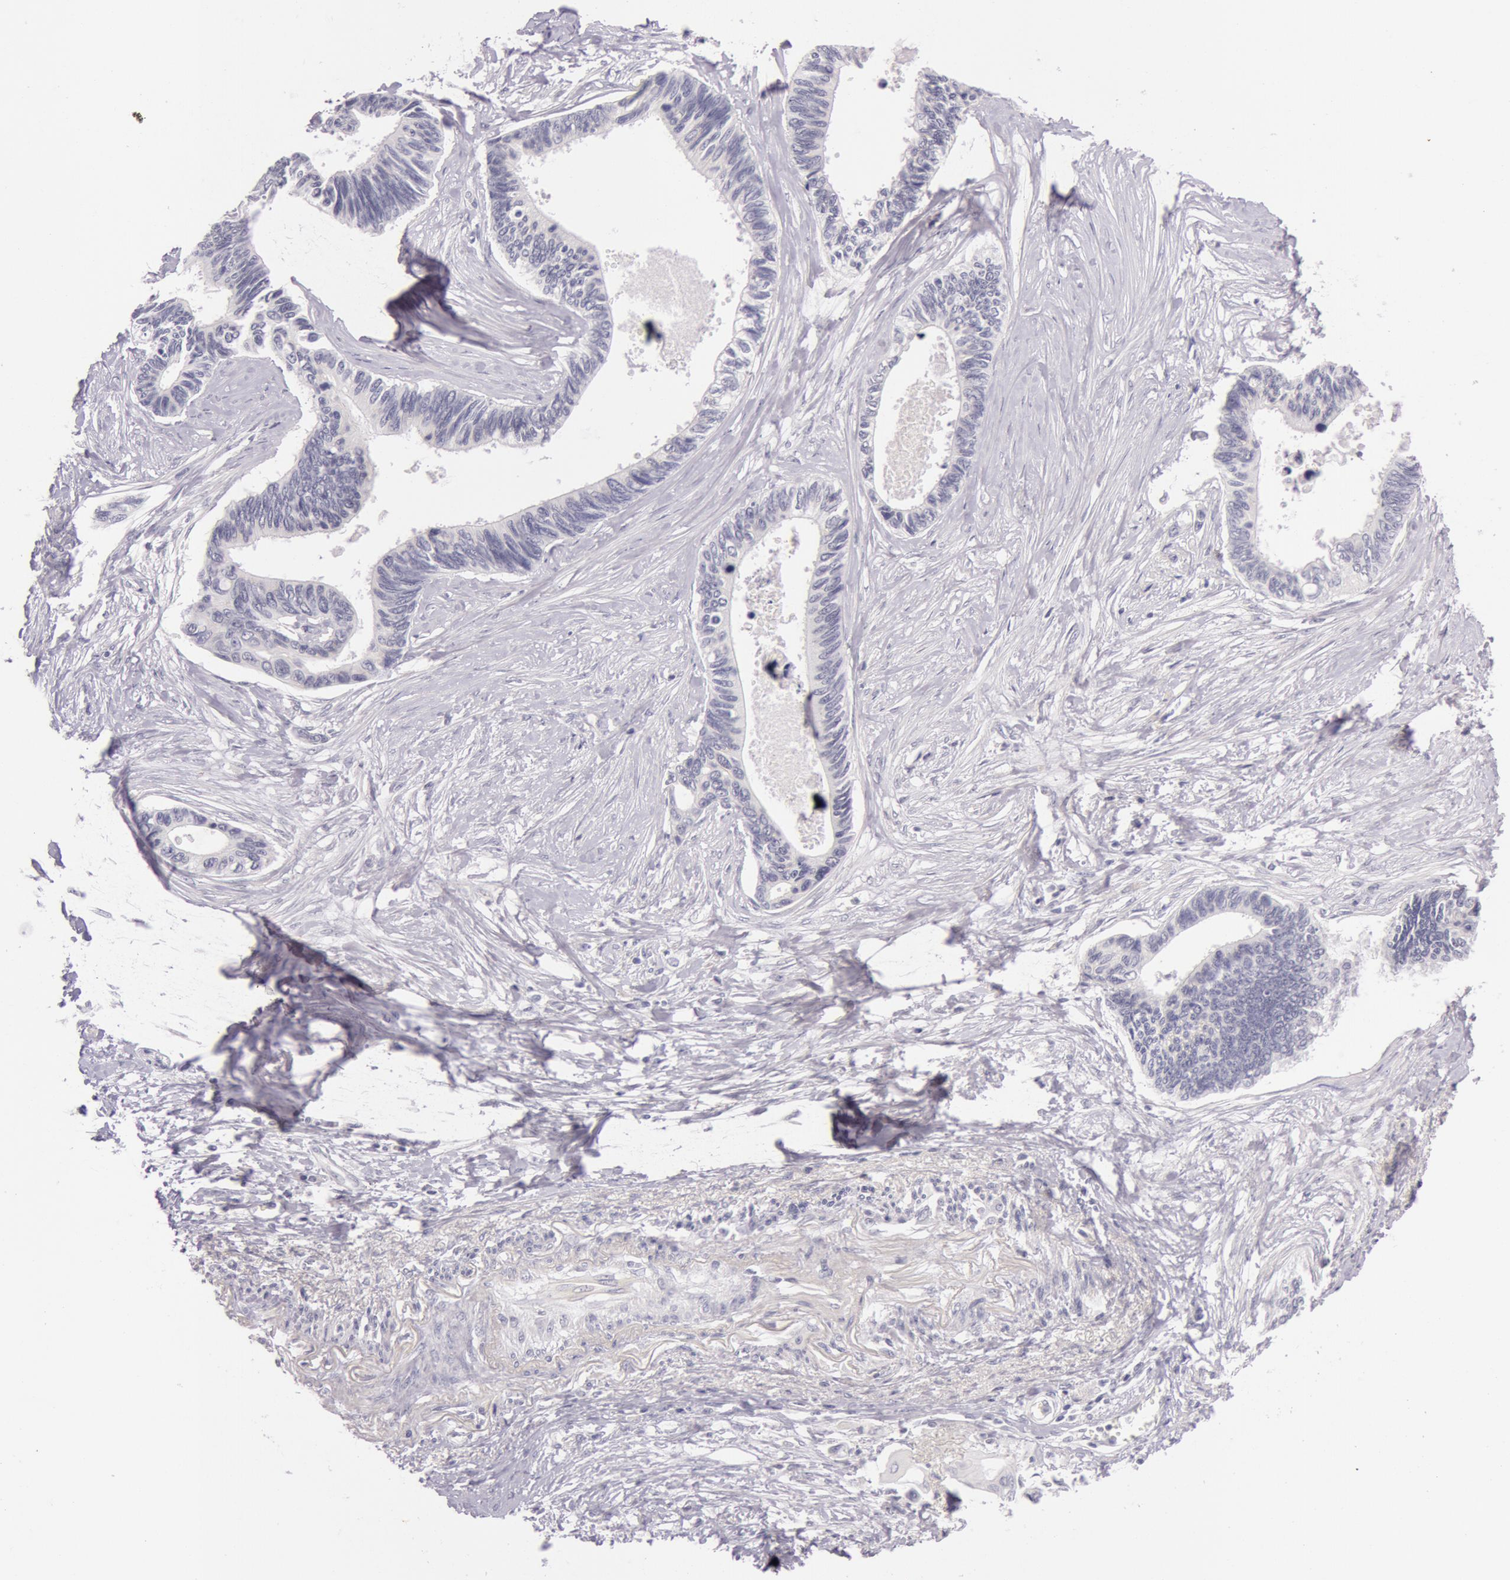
{"staining": {"intensity": "negative", "quantity": "none", "location": "none"}, "tissue": "pancreatic cancer", "cell_type": "Tumor cells", "image_type": "cancer", "snomed": [{"axis": "morphology", "description": "Adenocarcinoma, NOS"}, {"axis": "topography", "description": "Pancreas"}], "caption": "Image shows no significant protein expression in tumor cells of pancreatic cancer (adenocarcinoma).", "gene": "RBMY1F", "patient": {"sex": "female", "age": 70}}